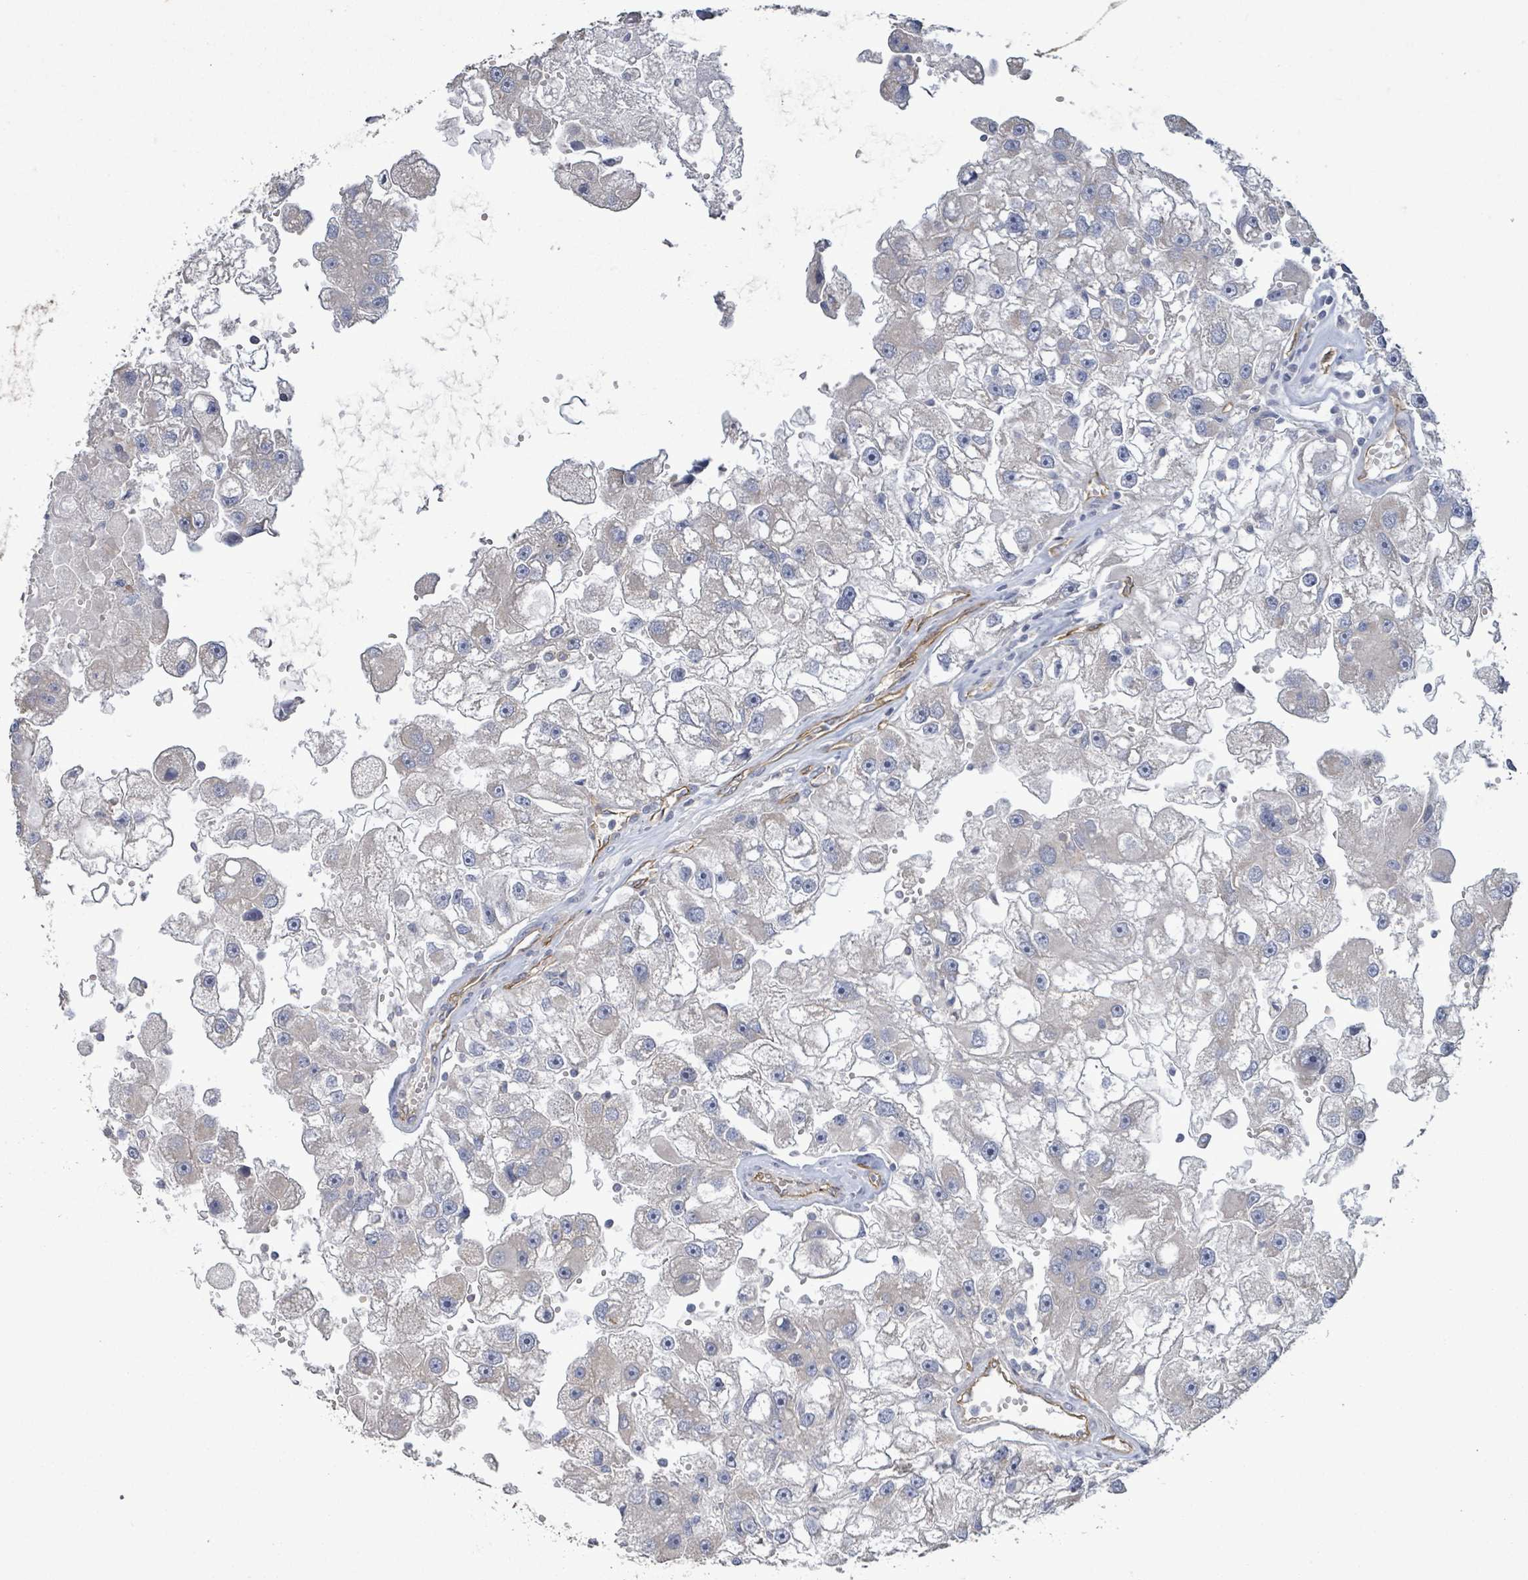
{"staining": {"intensity": "negative", "quantity": "none", "location": "none"}, "tissue": "renal cancer", "cell_type": "Tumor cells", "image_type": "cancer", "snomed": [{"axis": "morphology", "description": "Adenocarcinoma, NOS"}, {"axis": "topography", "description": "Kidney"}], "caption": "A high-resolution photomicrograph shows IHC staining of renal cancer, which exhibits no significant staining in tumor cells.", "gene": "KANK3", "patient": {"sex": "male", "age": 63}}